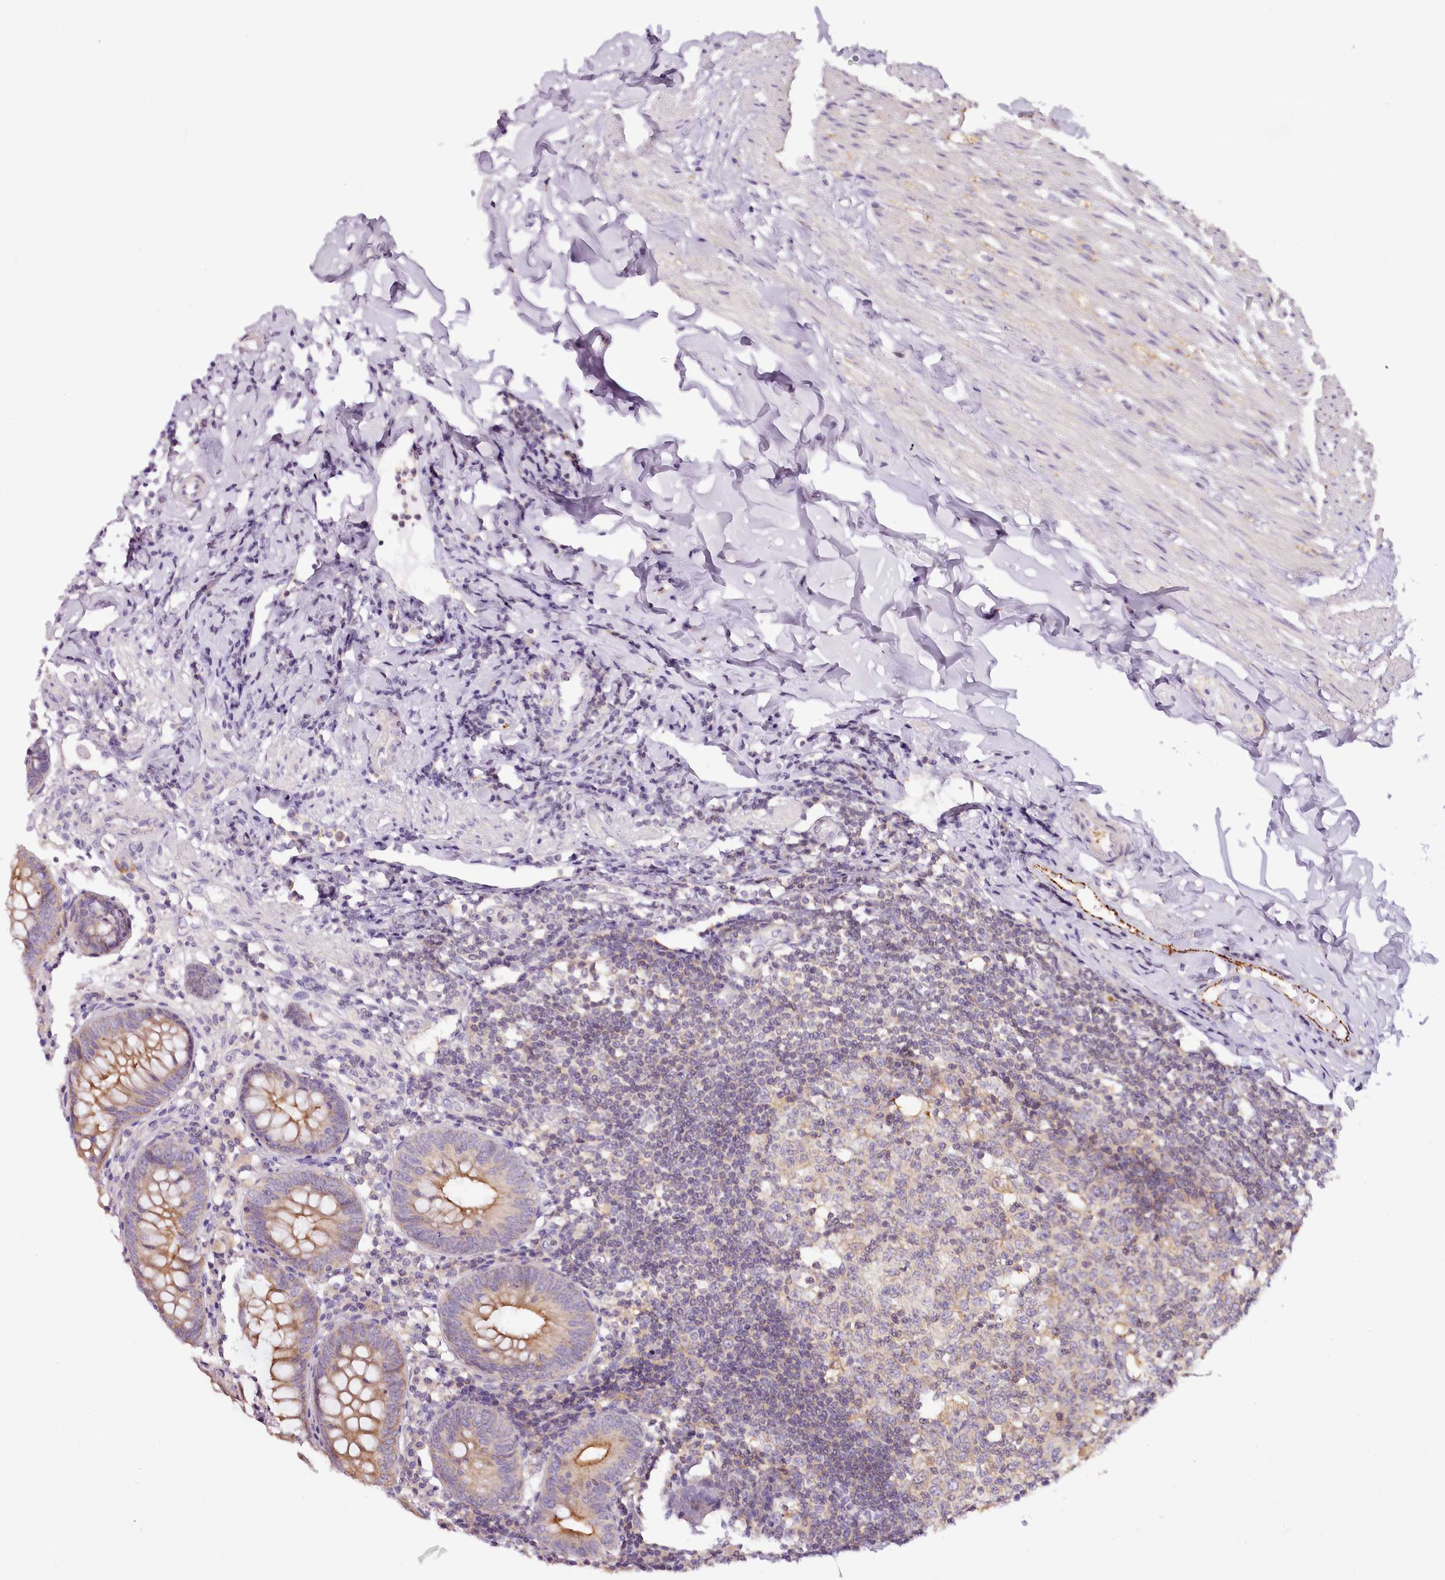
{"staining": {"intensity": "moderate", "quantity": "25%-75%", "location": "cytoplasmic/membranous"}, "tissue": "appendix", "cell_type": "Glandular cells", "image_type": "normal", "snomed": [{"axis": "morphology", "description": "Normal tissue, NOS"}, {"axis": "topography", "description": "Appendix"}], "caption": "Immunohistochemistry histopathology image of unremarkable appendix: appendix stained using immunohistochemistry (IHC) demonstrates medium levels of moderate protein expression localized specifically in the cytoplasmic/membranous of glandular cells, appearing as a cytoplasmic/membranous brown color.", "gene": "CAPN7", "patient": {"sex": "female", "age": 54}}